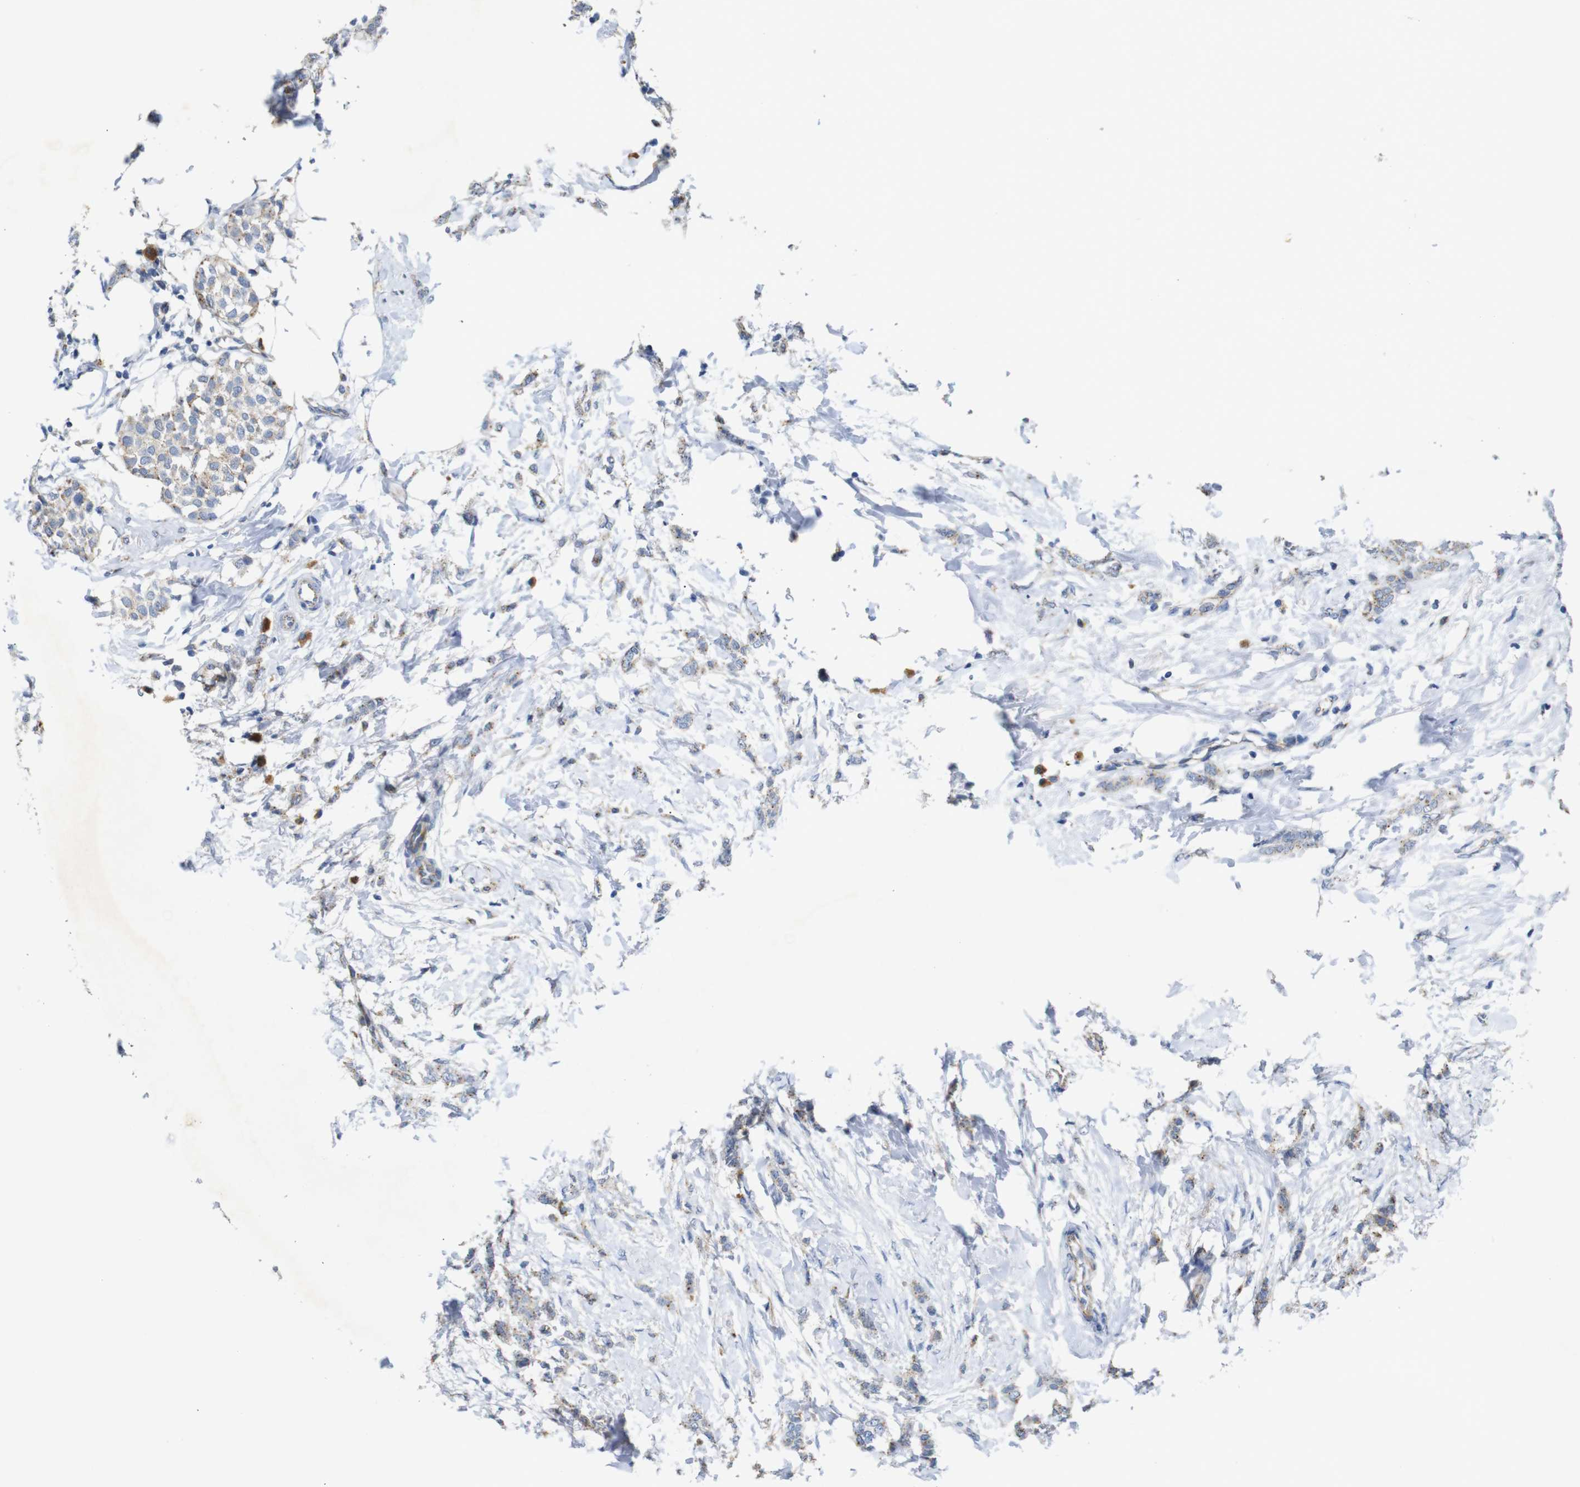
{"staining": {"intensity": "weak", "quantity": "25%-75%", "location": "cytoplasmic/membranous"}, "tissue": "breast cancer", "cell_type": "Tumor cells", "image_type": "cancer", "snomed": [{"axis": "morphology", "description": "Lobular carcinoma, in situ"}, {"axis": "morphology", "description": "Lobular carcinoma"}, {"axis": "topography", "description": "Breast"}], "caption": "A brown stain shows weak cytoplasmic/membranous positivity of a protein in breast cancer (lobular carcinoma) tumor cells.", "gene": "NHLRC3", "patient": {"sex": "female", "age": 41}}